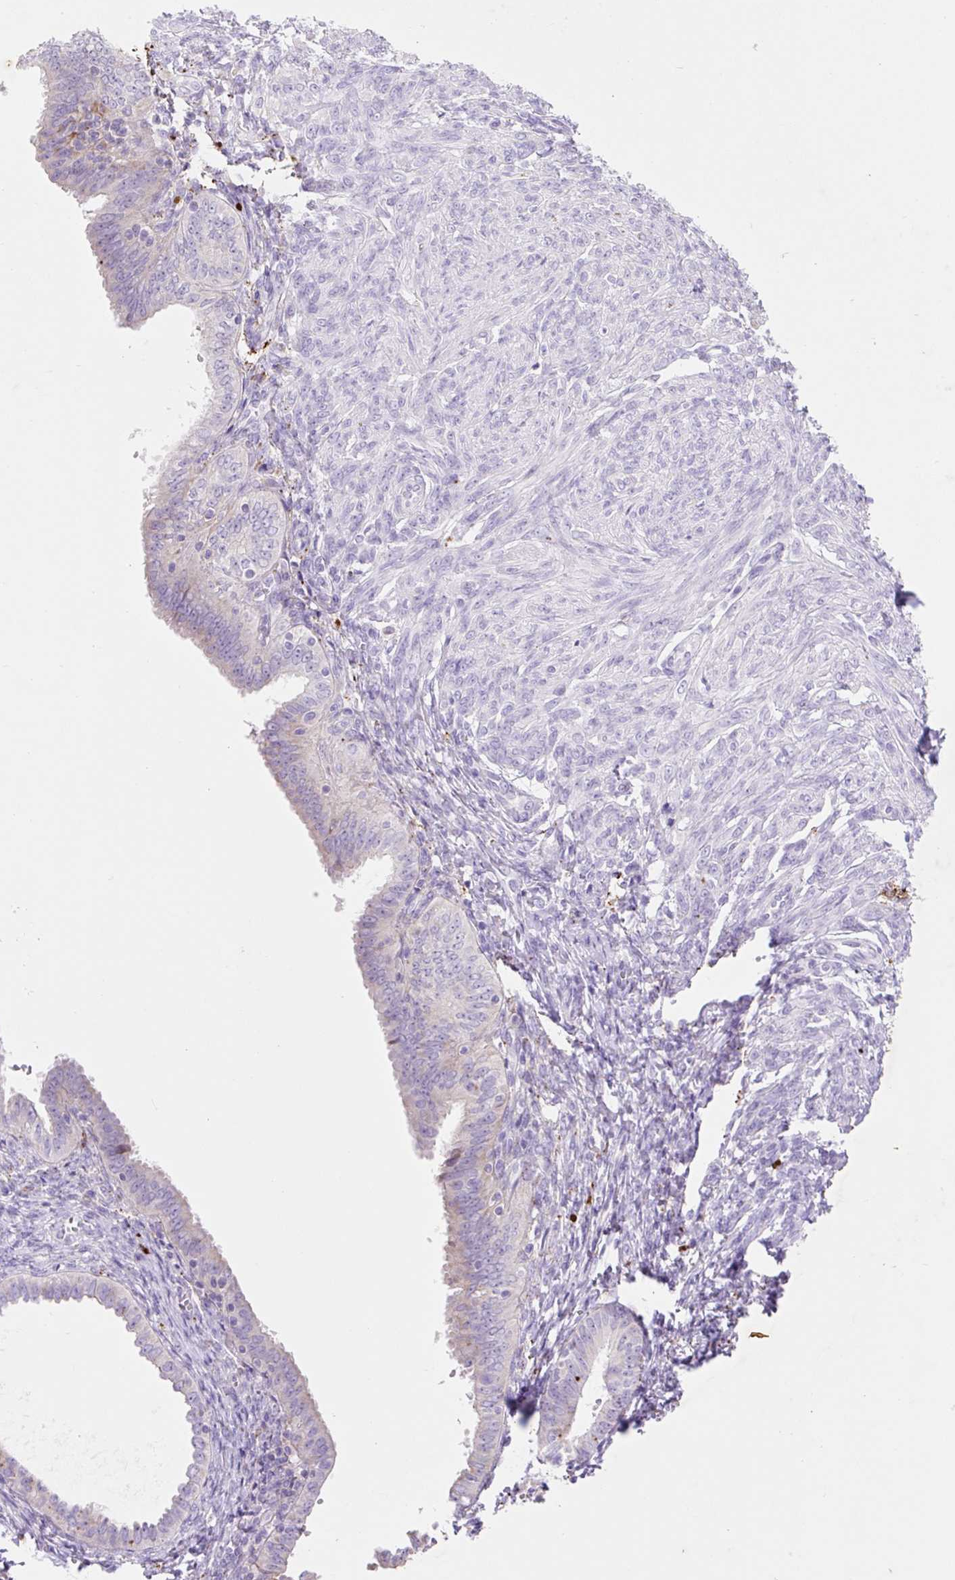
{"staining": {"intensity": "weak", "quantity": "<25%", "location": "cytoplasmic/membranous"}, "tissue": "endometrial cancer", "cell_type": "Tumor cells", "image_type": "cancer", "snomed": [{"axis": "morphology", "description": "Adenocarcinoma, NOS"}, {"axis": "topography", "description": "Endometrium"}], "caption": "IHC image of human adenocarcinoma (endometrial) stained for a protein (brown), which reveals no positivity in tumor cells.", "gene": "HEXA", "patient": {"sex": "female", "age": 87}}